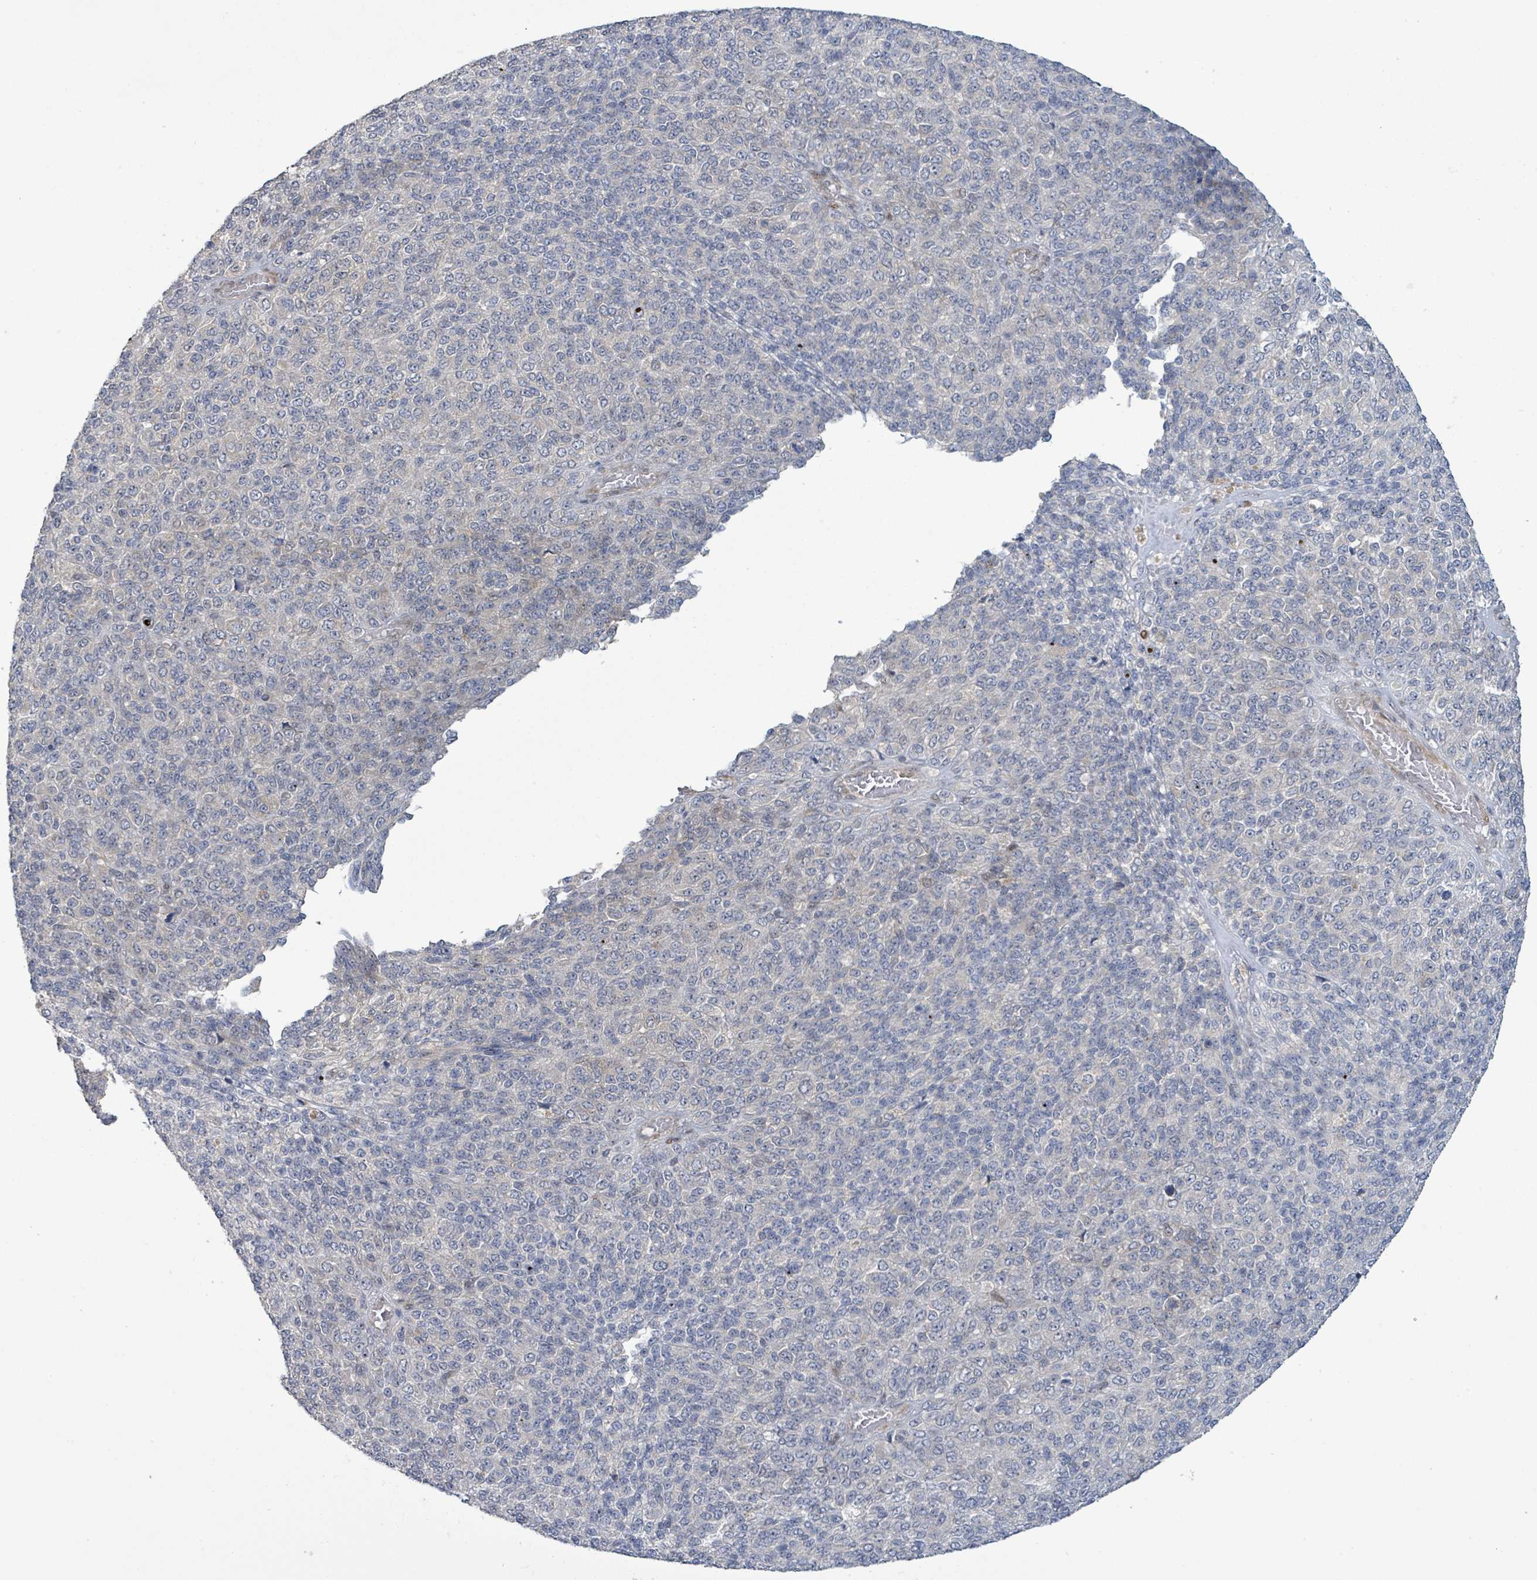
{"staining": {"intensity": "negative", "quantity": "none", "location": "none"}, "tissue": "melanoma", "cell_type": "Tumor cells", "image_type": "cancer", "snomed": [{"axis": "morphology", "description": "Malignant melanoma, Metastatic site"}, {"axis": "topography", "description": "Brain"}], "caption": "The photomicrograph displays no staining of tumor cells in melanoma. The staining is performed using DAB brown chromogen with nuclei counter-stained in using hematoxylin.", "gene": "SLIT3", "patient": {"sex": "female", "age": 56}}